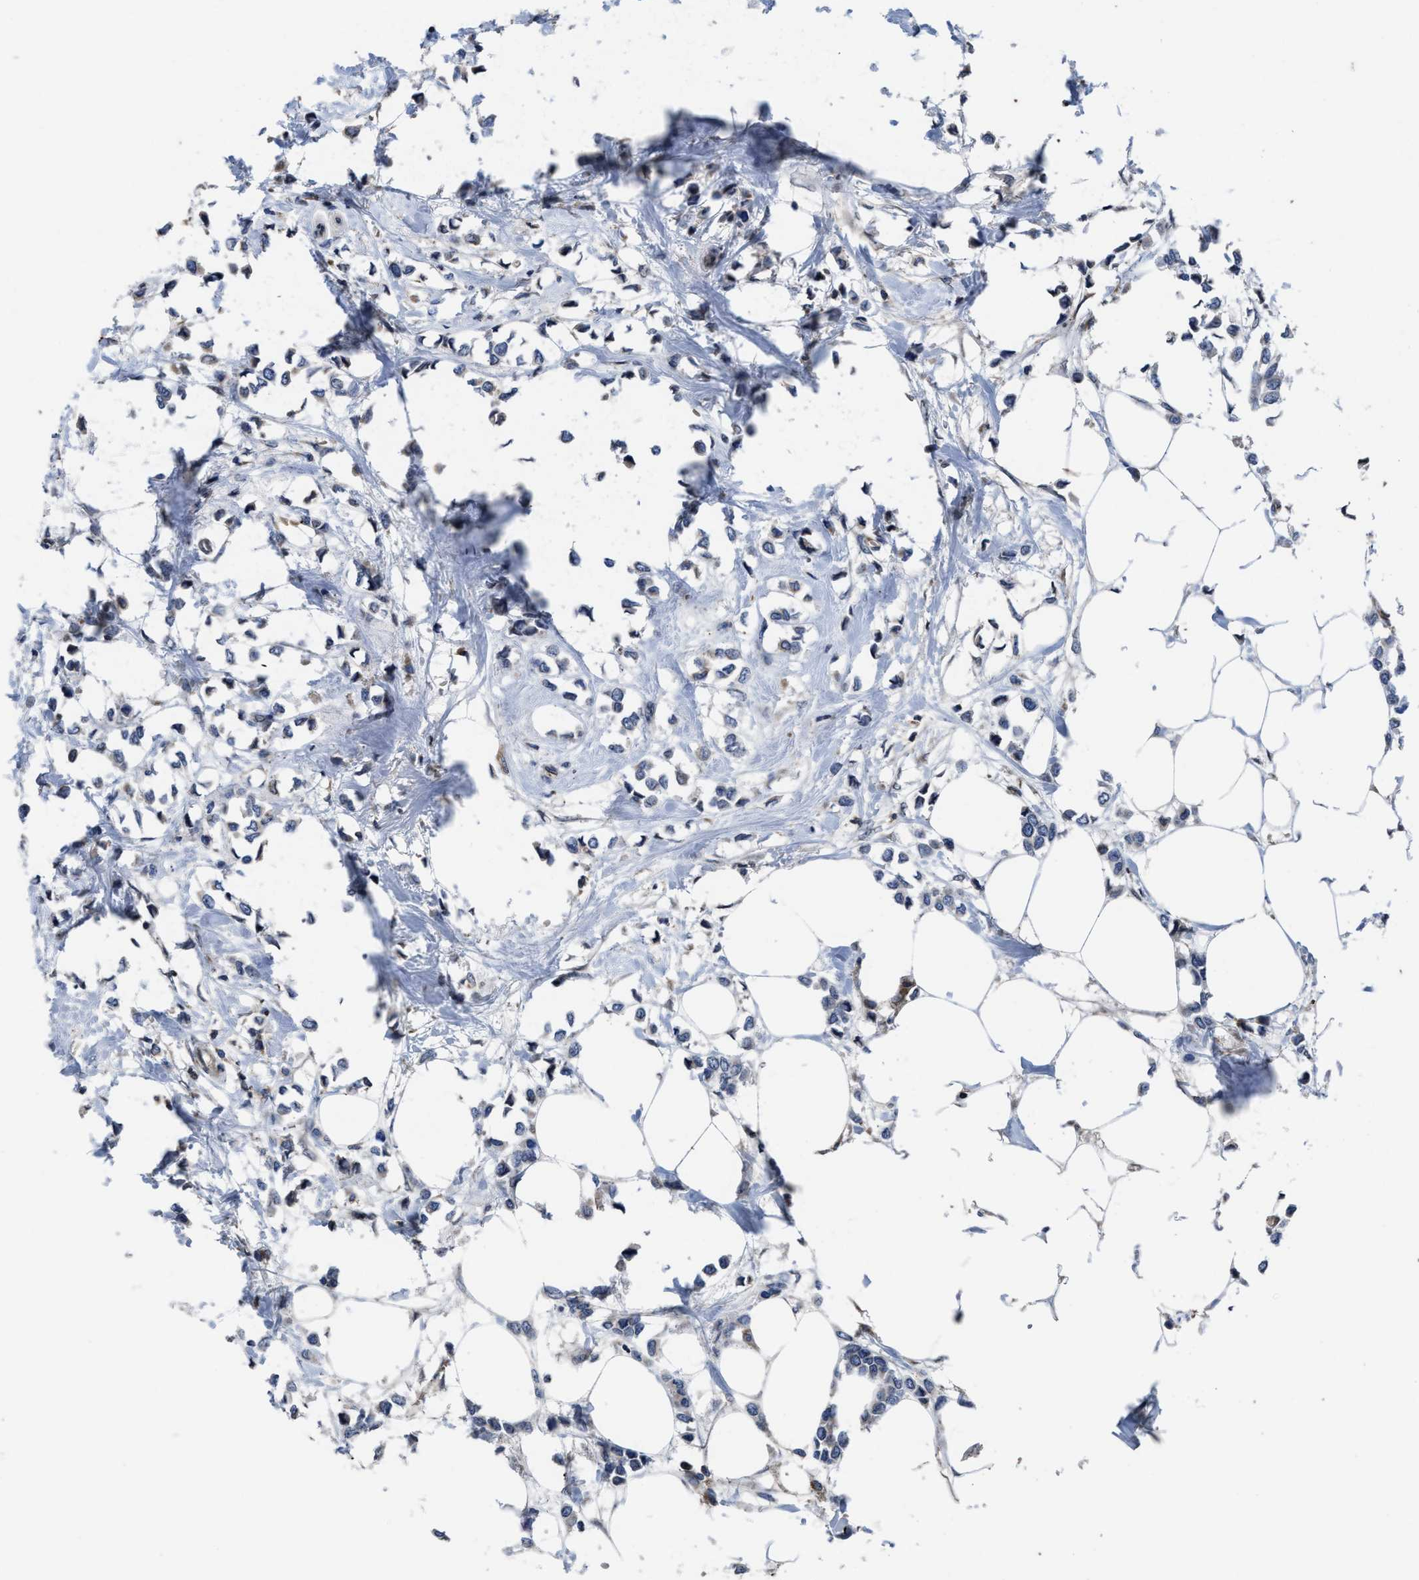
{"staining": {"intensity": "weak", "quantity": "<25%", "location": "cytoplasmic/membranous"}, "tissue": "breast cancer", "cell_type": "Tumor cells", "image_type": "cancer", "snomed": [{"axis": "morphology", "description": "Lobular carcinoma"}, {"axis": "topography", "description": "Breast"}], "caption": "Human breast cancer stained for a protein using IHC shows no expression in tumor cells.", "gene": "CACNA1D", "patient": {"sex": "female", "age": 51}}